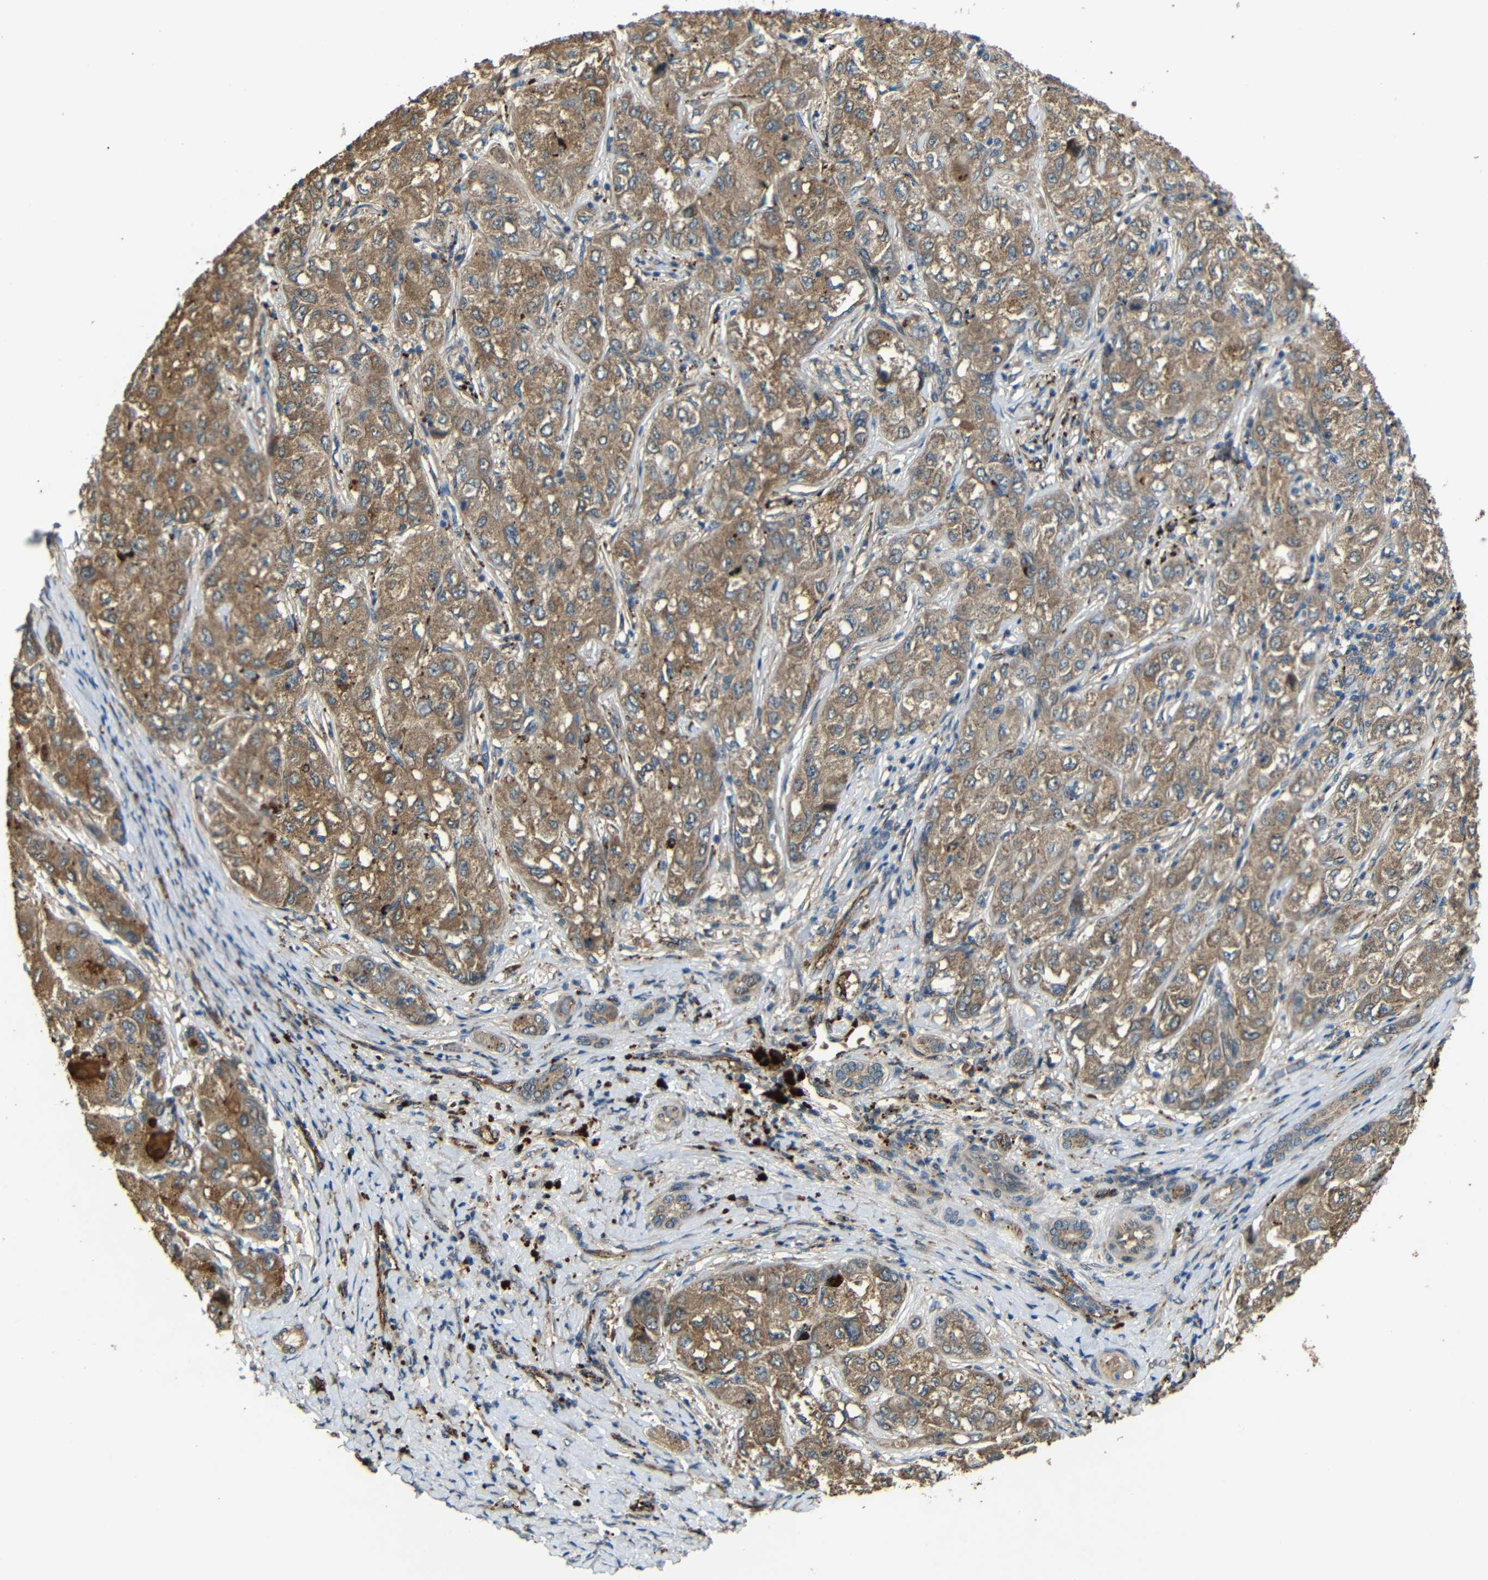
{"staining": {"intensity": "moderate", "quantity": ">75%", "location": "cytoplasmic/membranous"}, "tissue": "liver cancer", "cell_type": "Tumor cells", "image_type": "cancer", "snomed": [{"axis": "morphology", "description": "Carcinoma, Hepatocellular, NOS"}, {"axis": "topography", "description": "Liver"}], "caption": "This image shows immunohistochemistry (IHC) staining of hepatocellular carcinoma (liver), with medium moderate cytoplasmic/membranous staining in about >75% of tumor cells.", "gene": "ATP7A", "patient": {"sex": "male", "age": 80}}